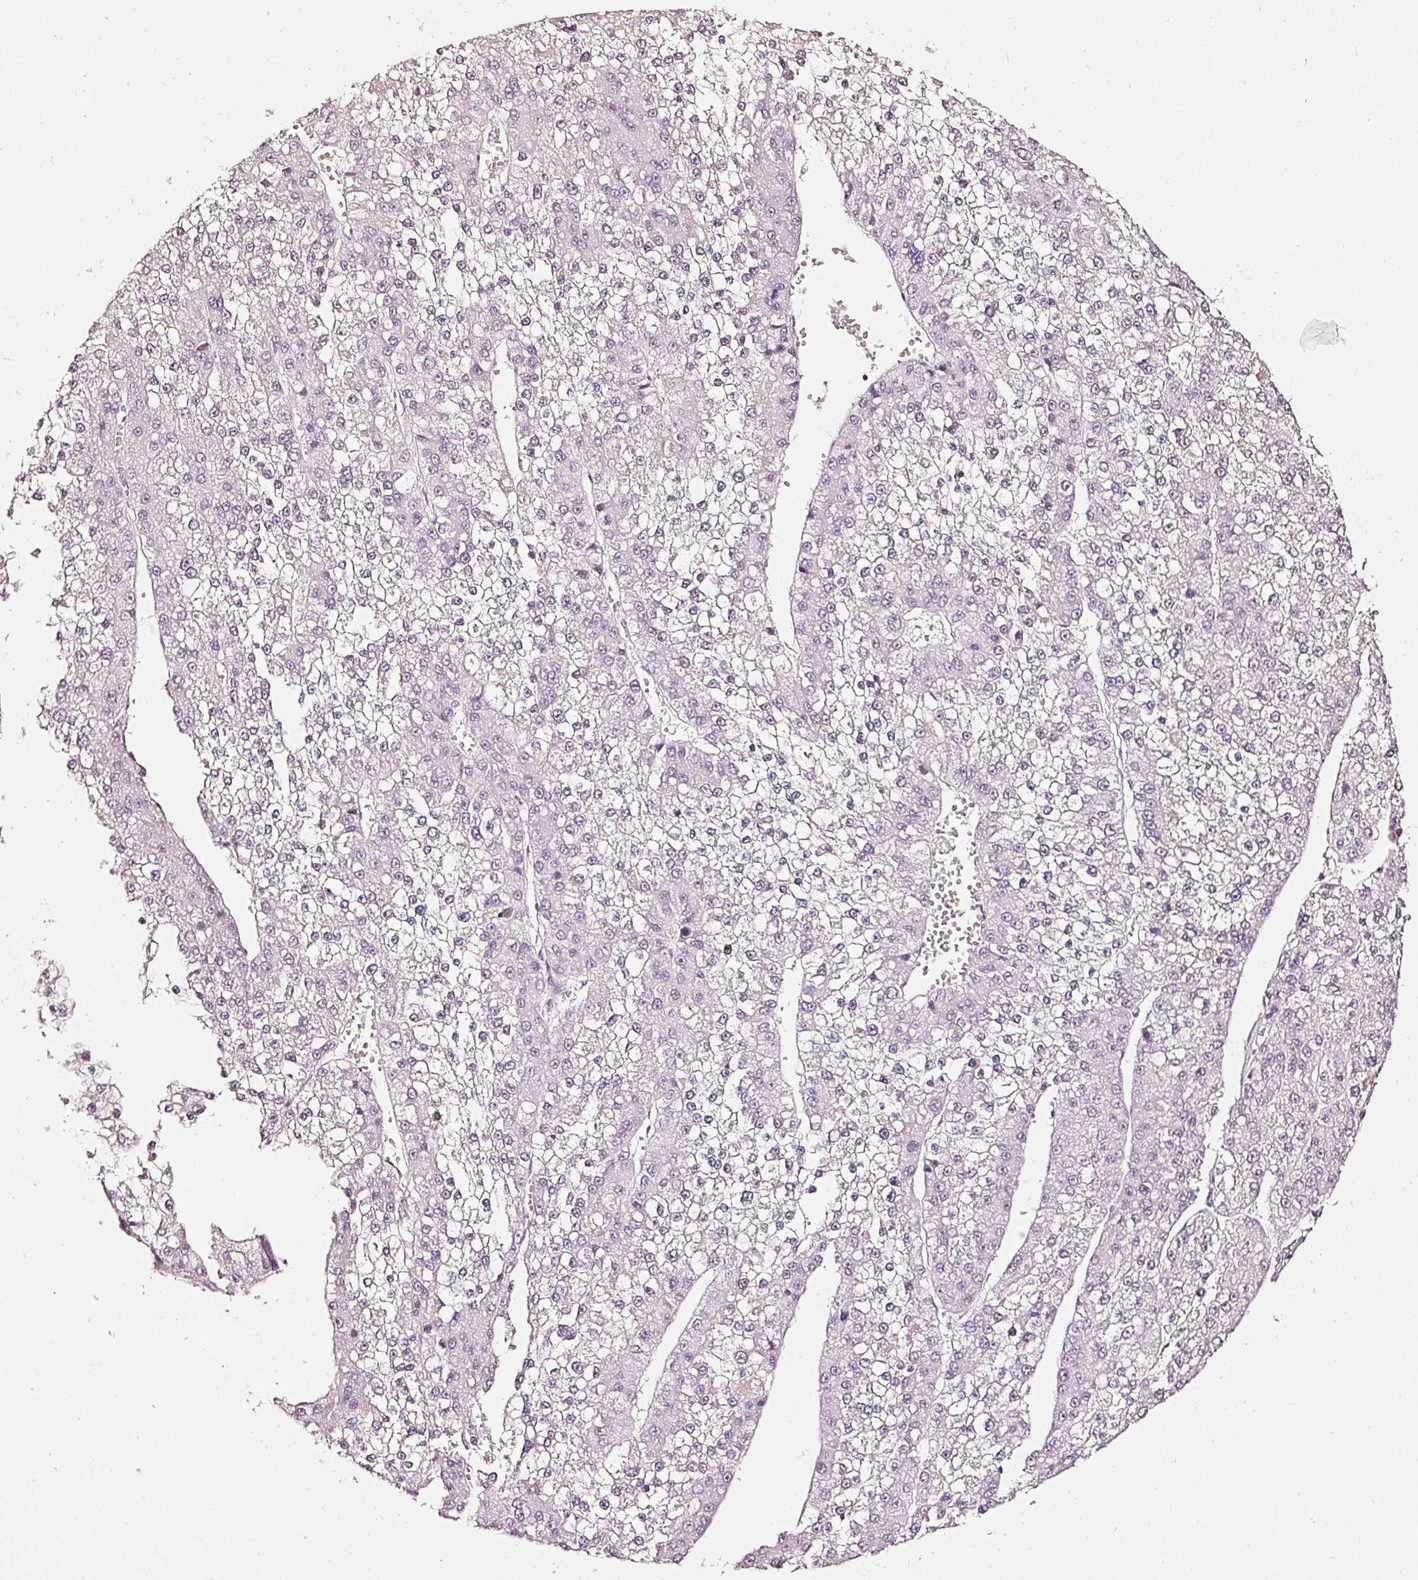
{"staining": {"intensity": "negative", "quantity": "none", "location": "none"}, "tissue": "liver cancer", "cell_type": "Tumor cells", "image_type": "cancer", "snomed": [{"axis": "morphology", "description": "Carcinoma, Hepatocellular, NOS"}, {"axis": "topography", "description": "Liver"}], "caption": "Immunohistochemical staining of human liver hepatocellular carcinoma reveals no significant expression in tumor cells. (Brightfield microscopy of DAB immunohistochemistry (IHC) at high magnification).", "gene": "CNP", "patient": {"sex": "female", "age": 73}}